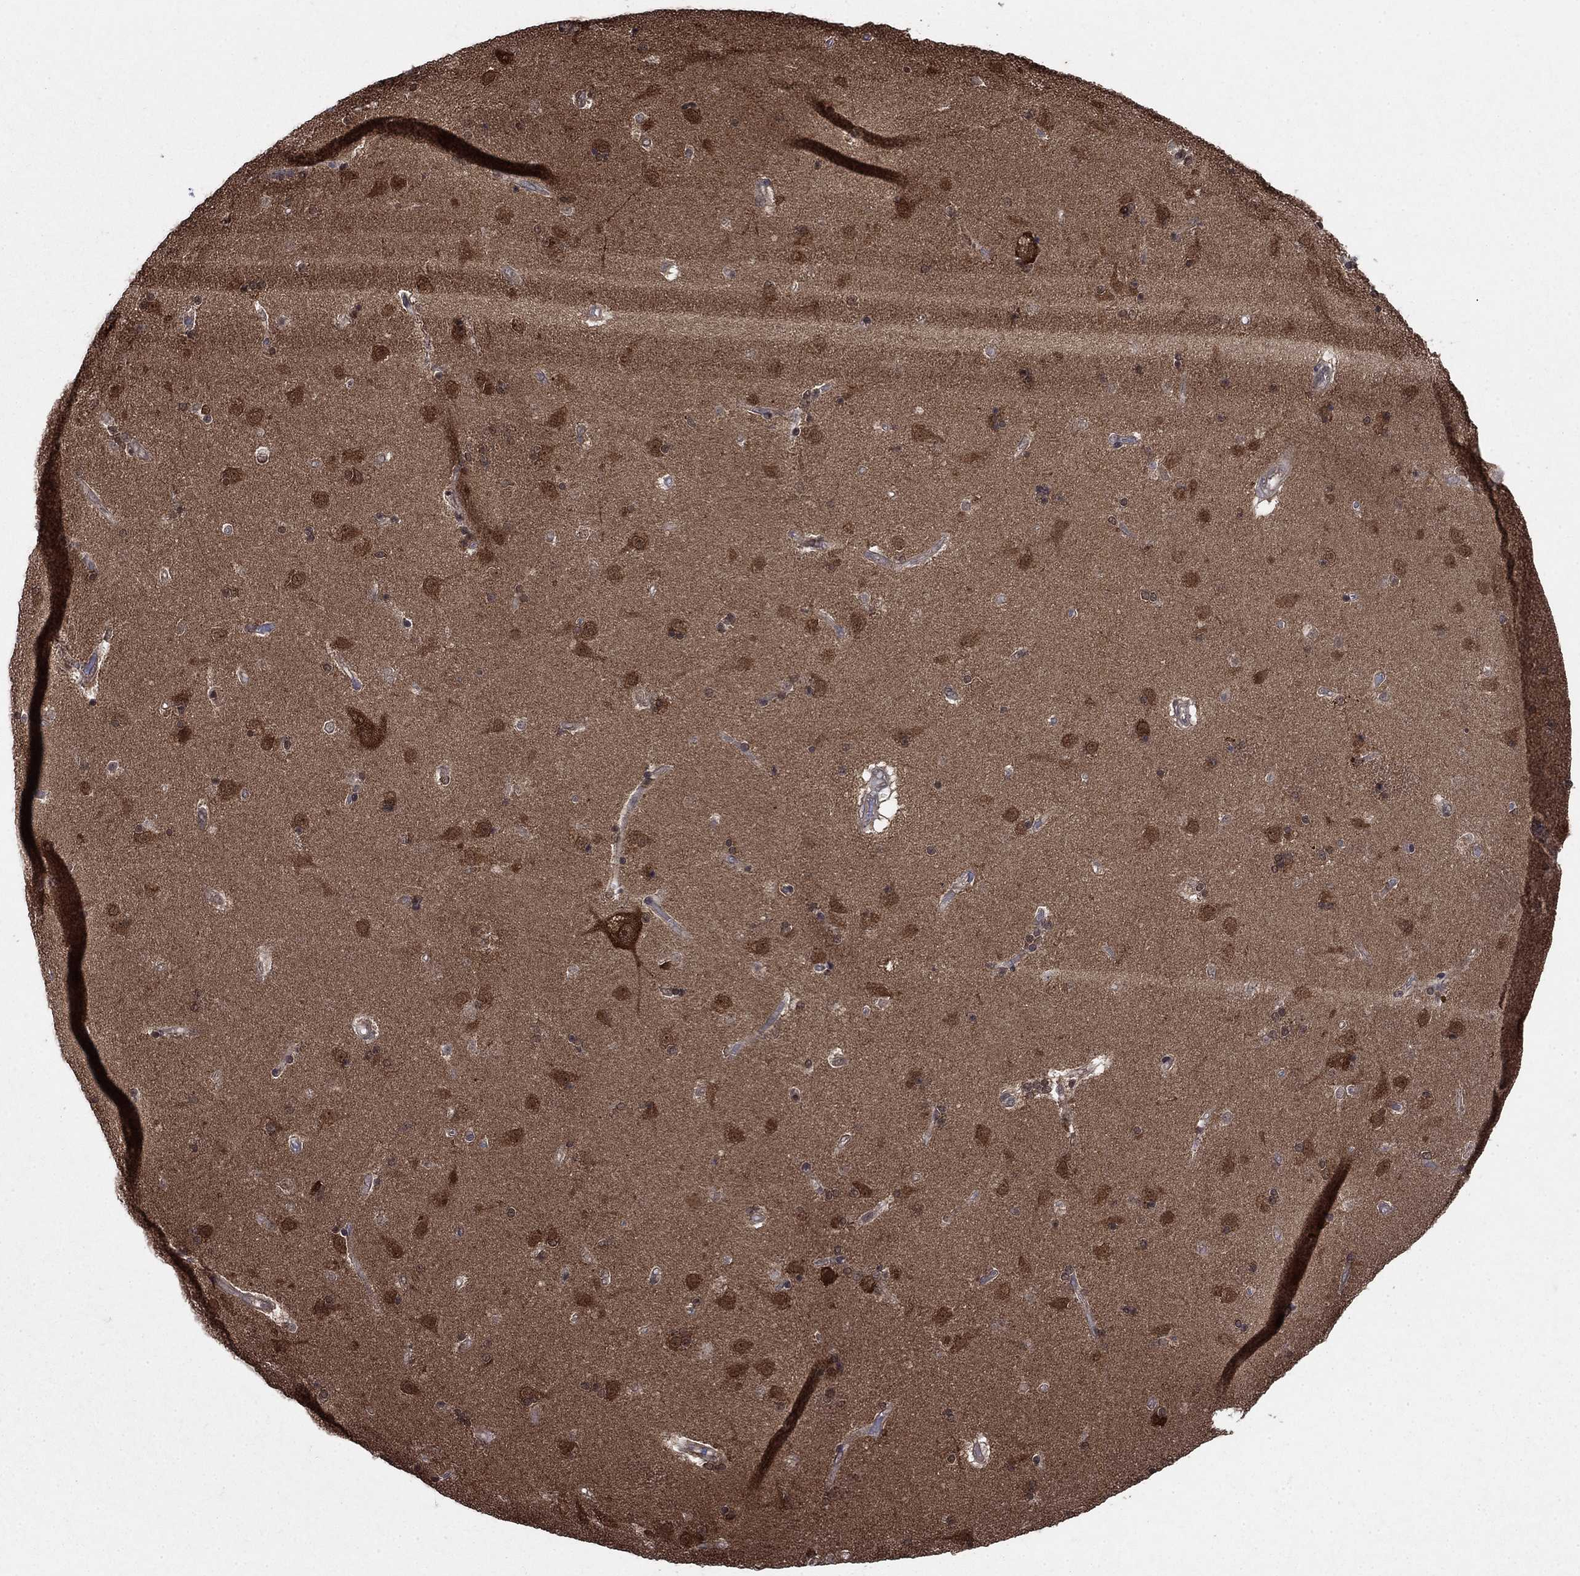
{"staining": {"intensity": "negative", "quantity": "none", "location": "none"}, "tissue": "caudate", "cell_type": "Glial cells", "image_type": "normal", "snomed": [{"axis": "morphology", "description": "Normal tissue, NOS"}, {"axis": "topography", "description": "Lateral ventricle wall"}], "caption": "Glial cells are negative for brown protein staining in normal caudate. (Brightfield microscopy of DAB immunohistochemistry at high magnification).", "gene": "CACYBP", "patient": {"sex": "female", "age": 71}}